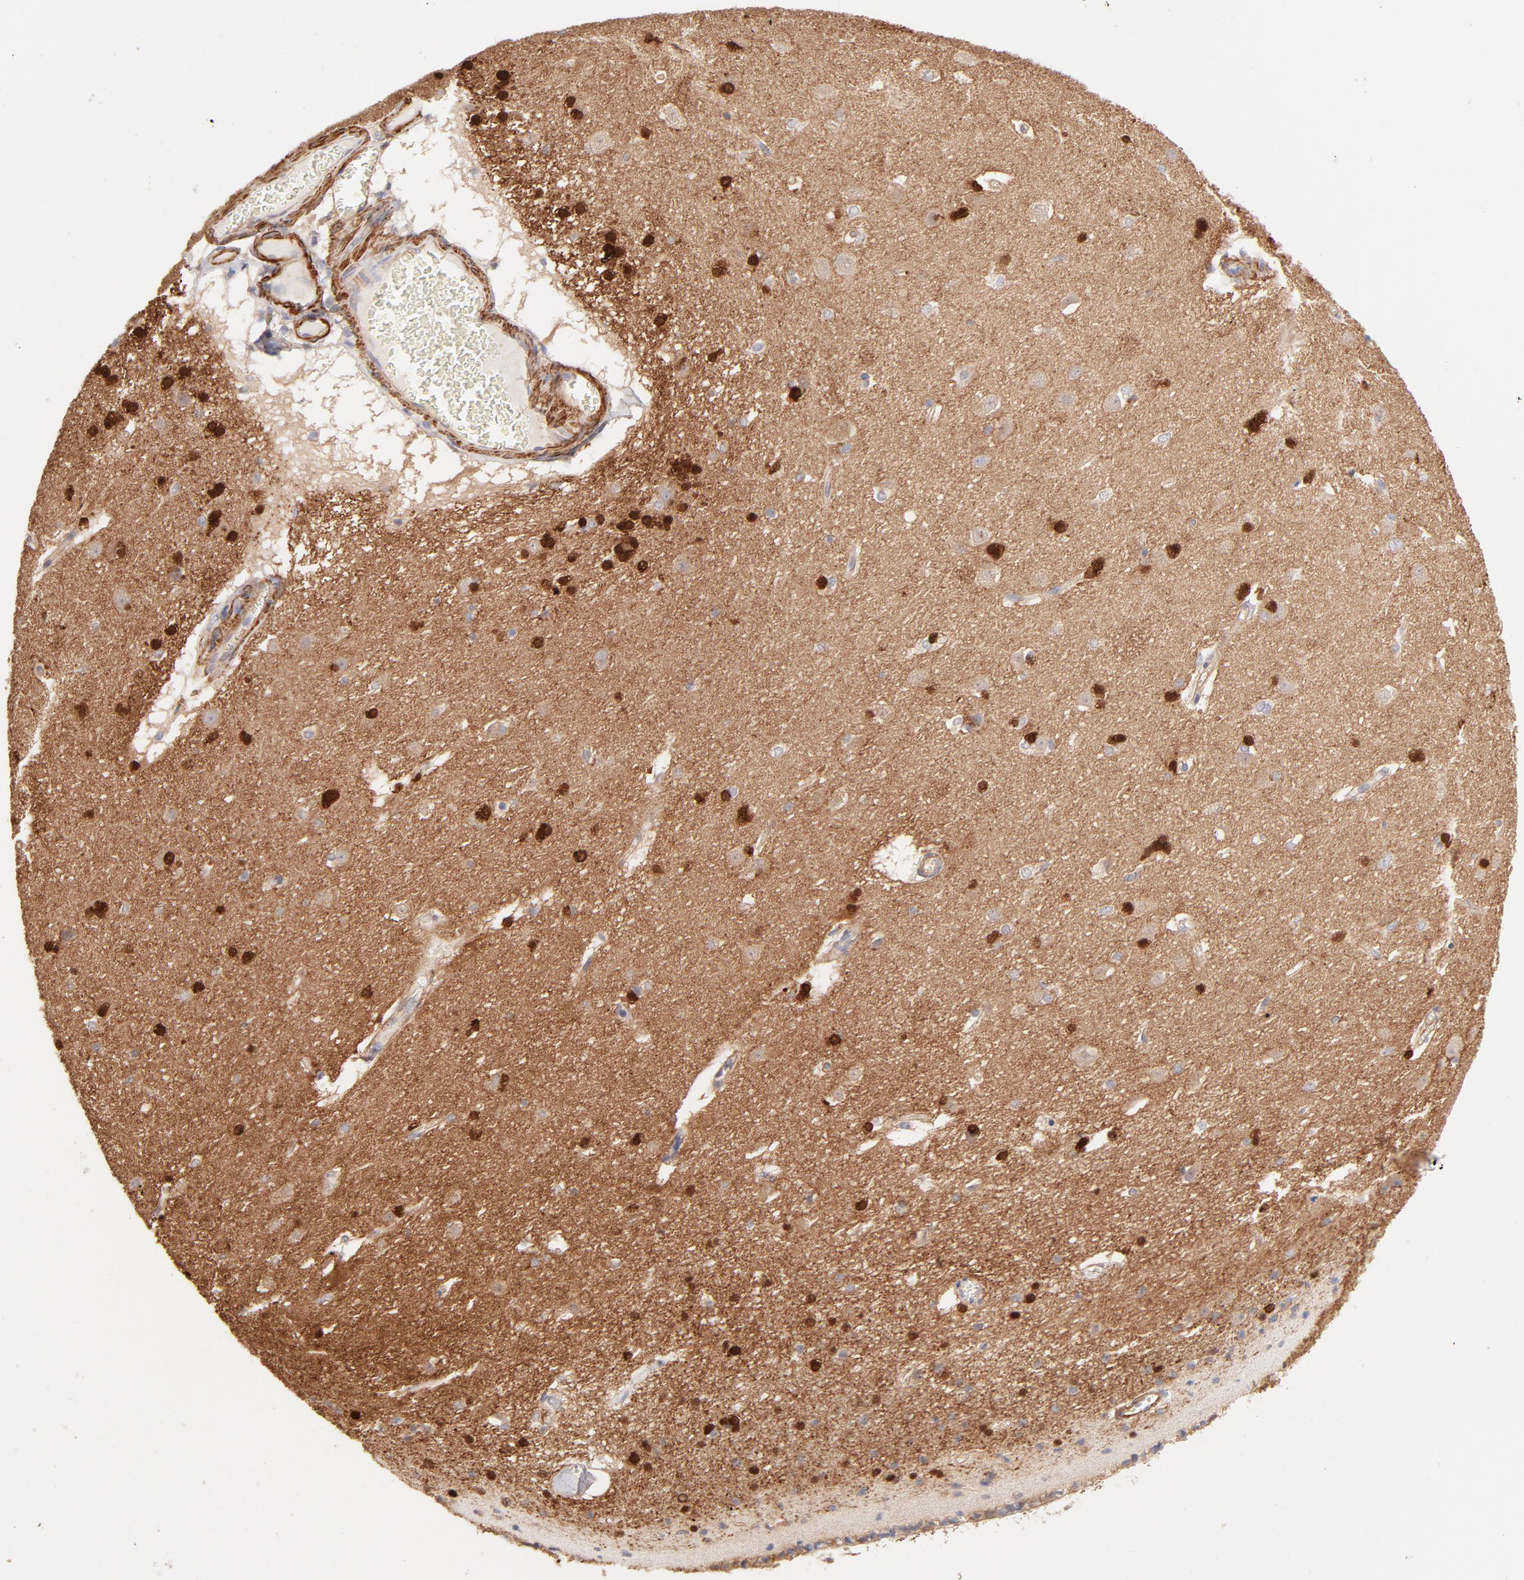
{"staining": {"intensity": "strong", "quantity": "25%-75%", "location": "cytoplasmic/membranous,nuclear"}, "tissue": "caudate", "cell_type": "Glial cells", "image_type": "normal", "snomed": [{"axis": "morphology", "description": "Normal tissue, NOS"}, {"axis": "topography", "description": "Lateral ventricle wall"}], "caption": "Strong cytoplasmic/membranous,nuclear expression is identified in about 25%-75% of glial cells in normal caudate. Ihc stains the protein in brown and the nuclei are stained blue.", "gene": "LDLRAP1", "patient": {"sex": "female", "age": 19}}